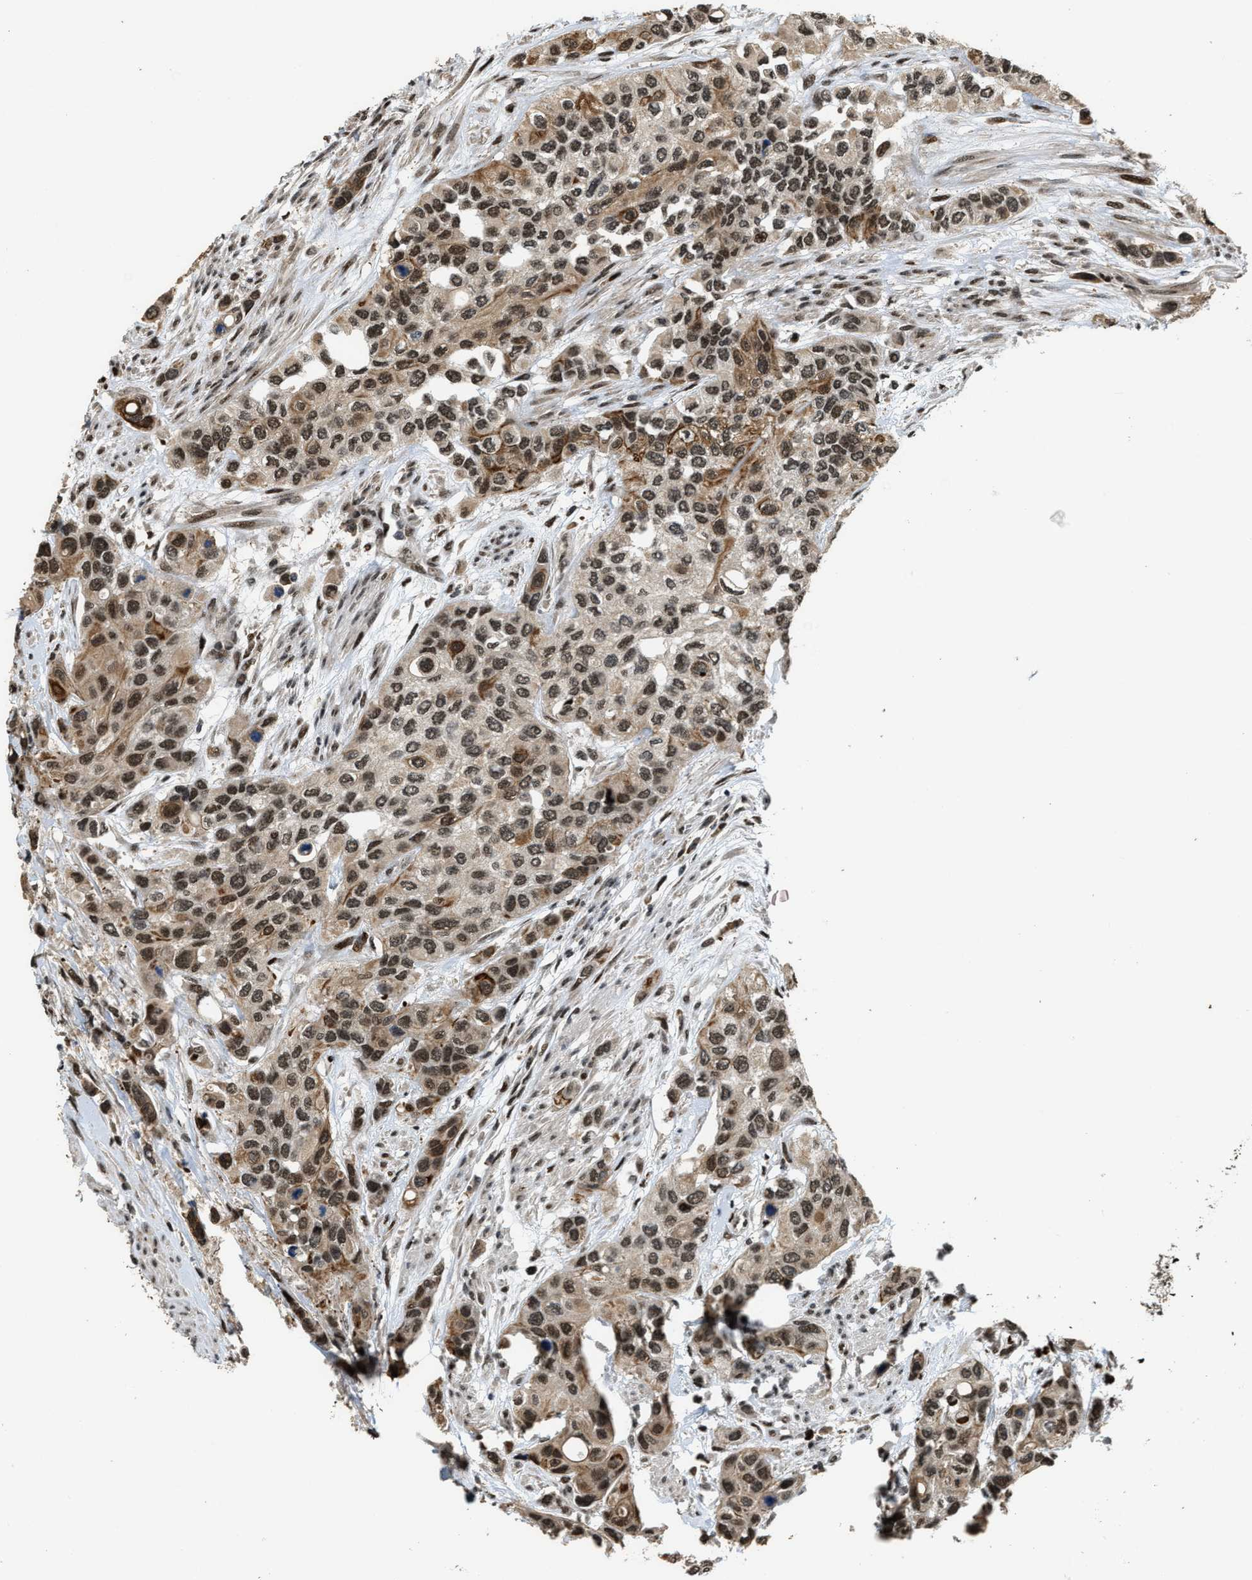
{"staining": {"intensity": "moderate", "quantity": ">75%", "location": "cytoplasmic/membranous,nuclear"}, "tissue": "urothelial cancer", "cell_type": "Tumor cells", "image_type": "cancer", "snomed": [{"axis": "morphology", "description": "Urothelial carcinoma, High grade"}, {"axis": "topography", "description": "Urinary bladder"}], "caption": "Moderate cytoplasmic/membranous and nuclear protein expression is seen in approximately >75% of tumor cells in high-grade urothelial carcinoma.", "gene": "SERTAD2", "patient": {"sex": "female", "age": 56}}